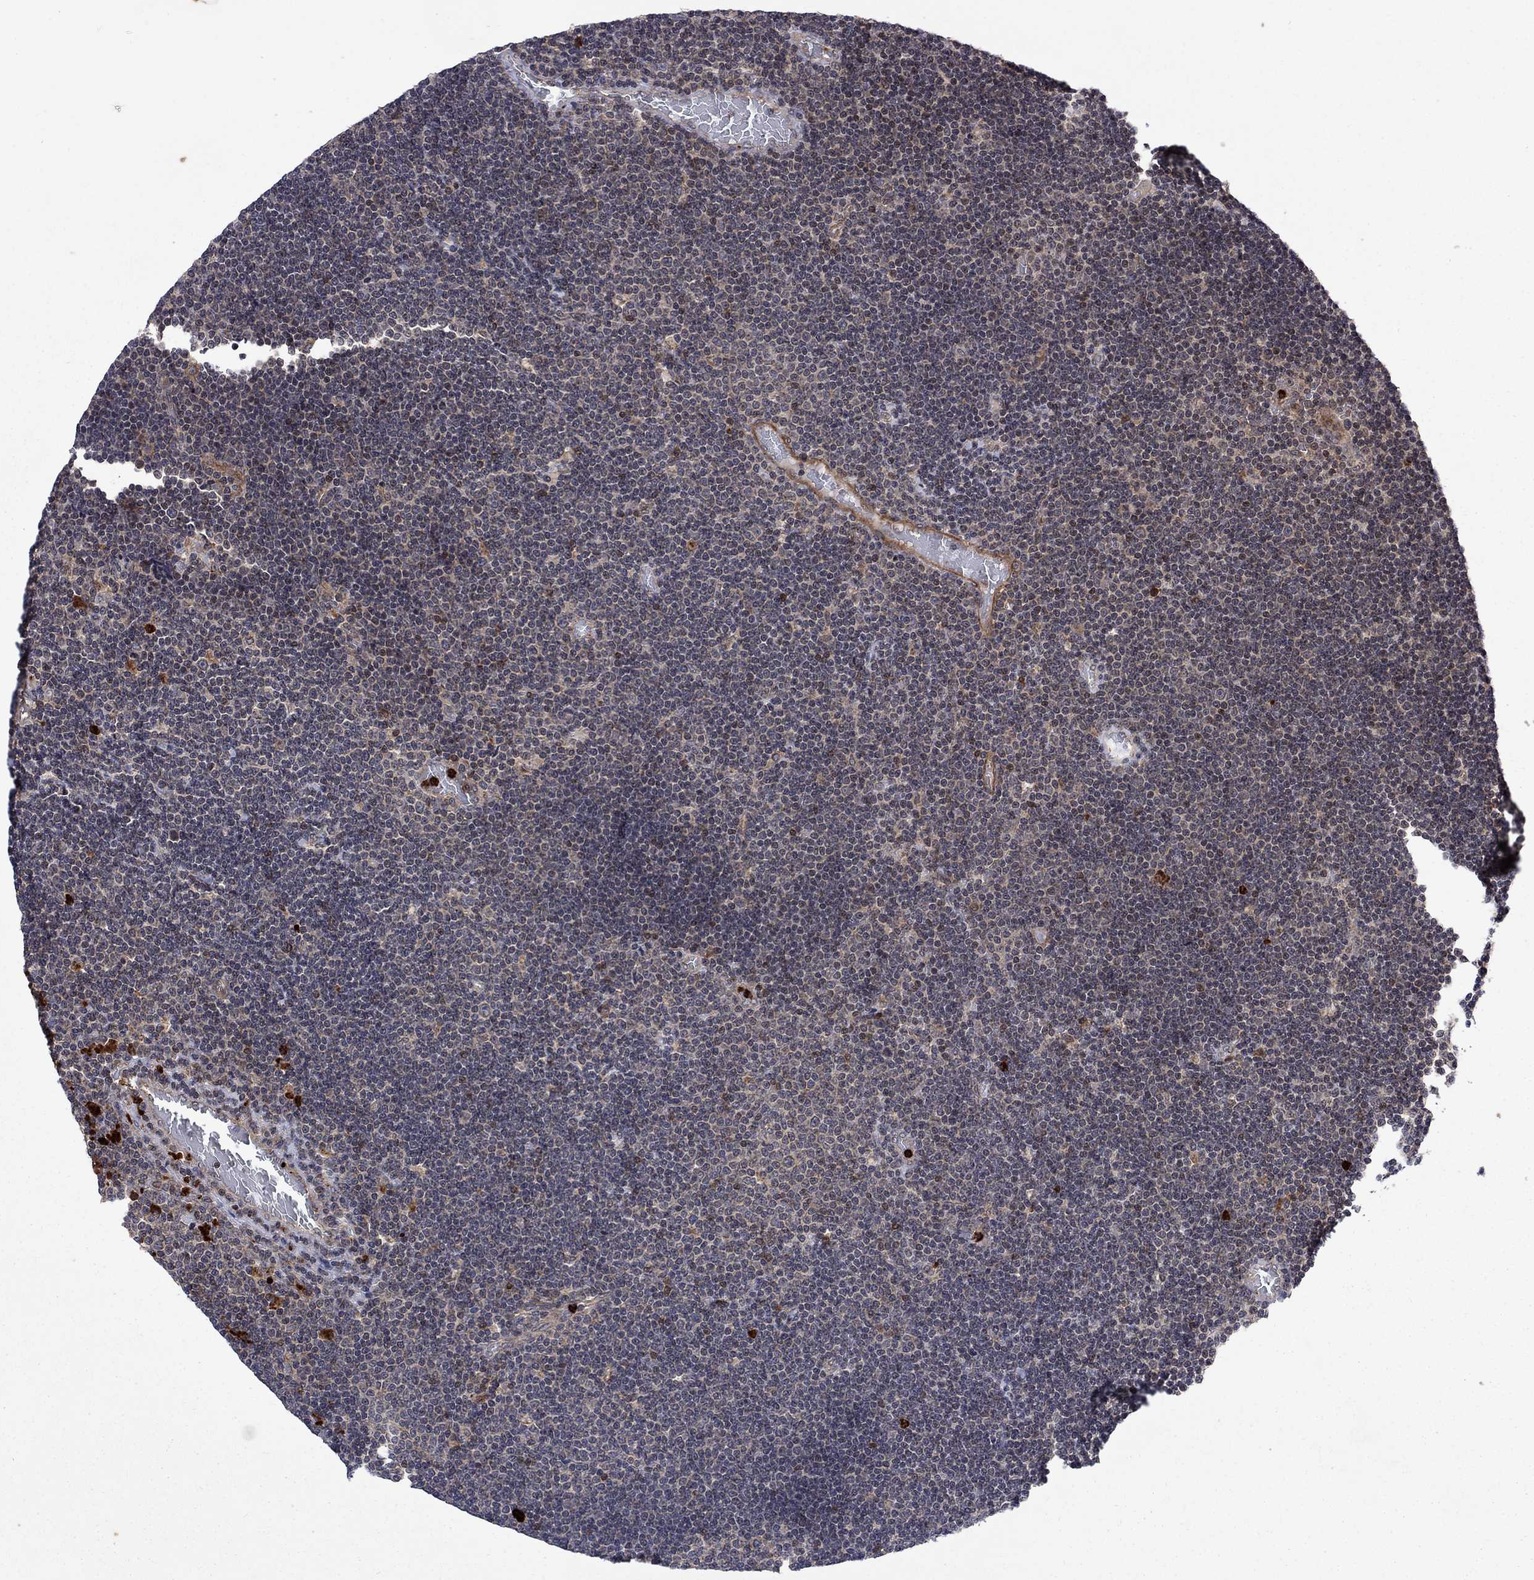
{"staining": {"intensity": "negative", "quantity": "none", "location": "none"}, "tissue": "lymphoma", "cell_type": "Tumor cells", "image_type": "cancer", "snomed": [{"axis": "morphology", "description": "Malignant lymphoma, non-Hodgkin's type, Low grade"}, {"axis": "topography", "description": "Brain"}], "caption": "High power microscopy photomicrograph of an immunohistochemistry (IHC) micrograph of lymphoma, revealing no significant staining in tumor cells.", "gene": "TMEM33", "patient": {"sex": "female", "age": 66}}